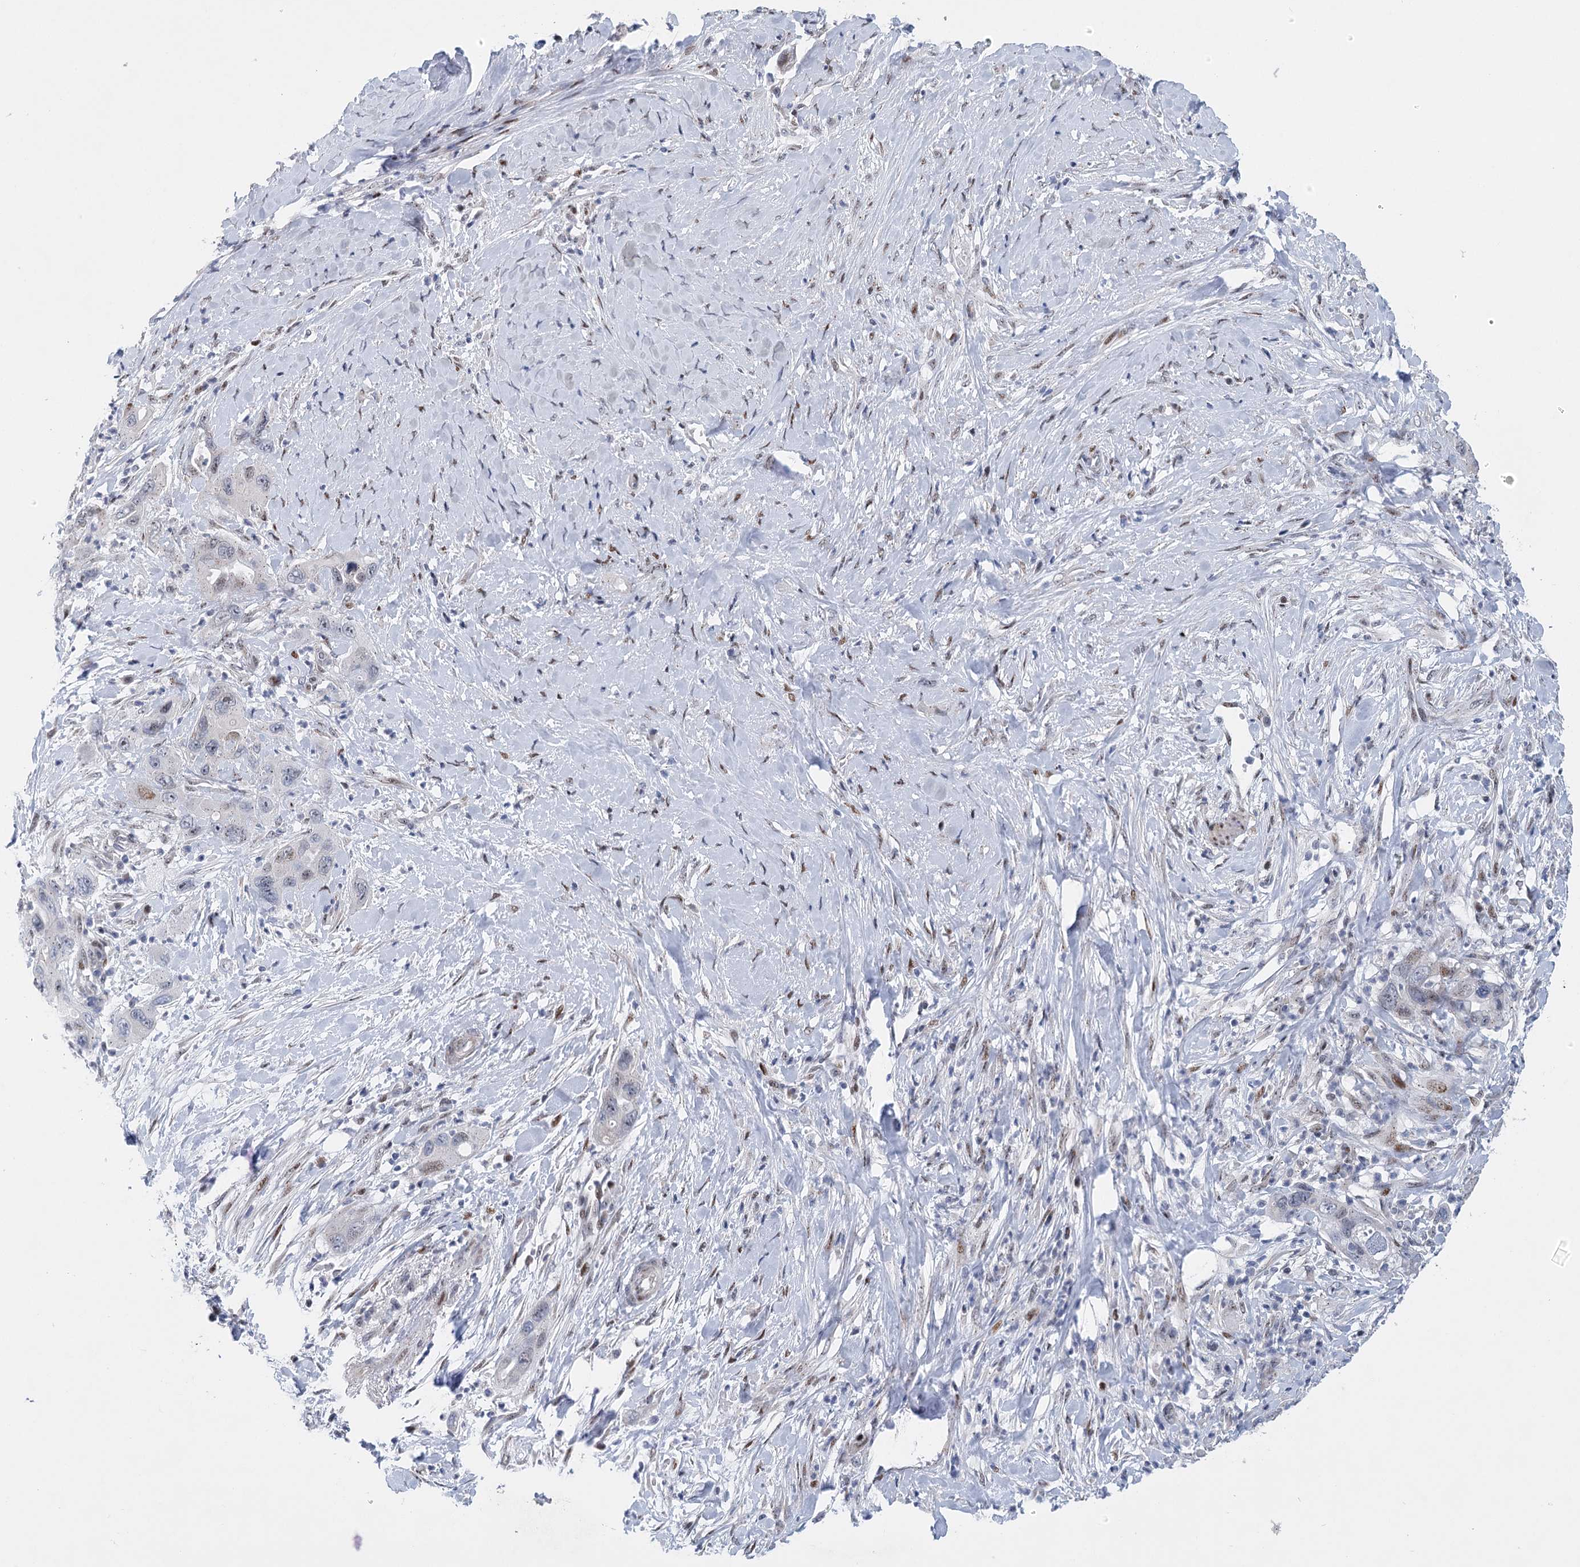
{"staining": {"intensity": "moderate", "quantity": "<25%", "location": "nuclear"}, "tissue": "pancreatic cancer", "cell_type": "Tumor cells", "image_type": "cancer", "snomed": [{"axis": "morphology", "description": "Adenocarcinoma, NOS"}, {"axis": "topography", "description": "Pancreas"}], "caption": "An IHC photomicrograph of neoplastic tissue is shown. Protein staining in brown shows moderate nuclear positivity in pancreatic cancer (adenocarcinoma) within tumor cells. (Stains: DAB (3,3'-diaminobenzidine) in brown, nuclei in blue, Microscopy: brightfield microscopy at high magnification).", "gene": "CAMTA1", "patient": {"sex": "female", "age": 71}}